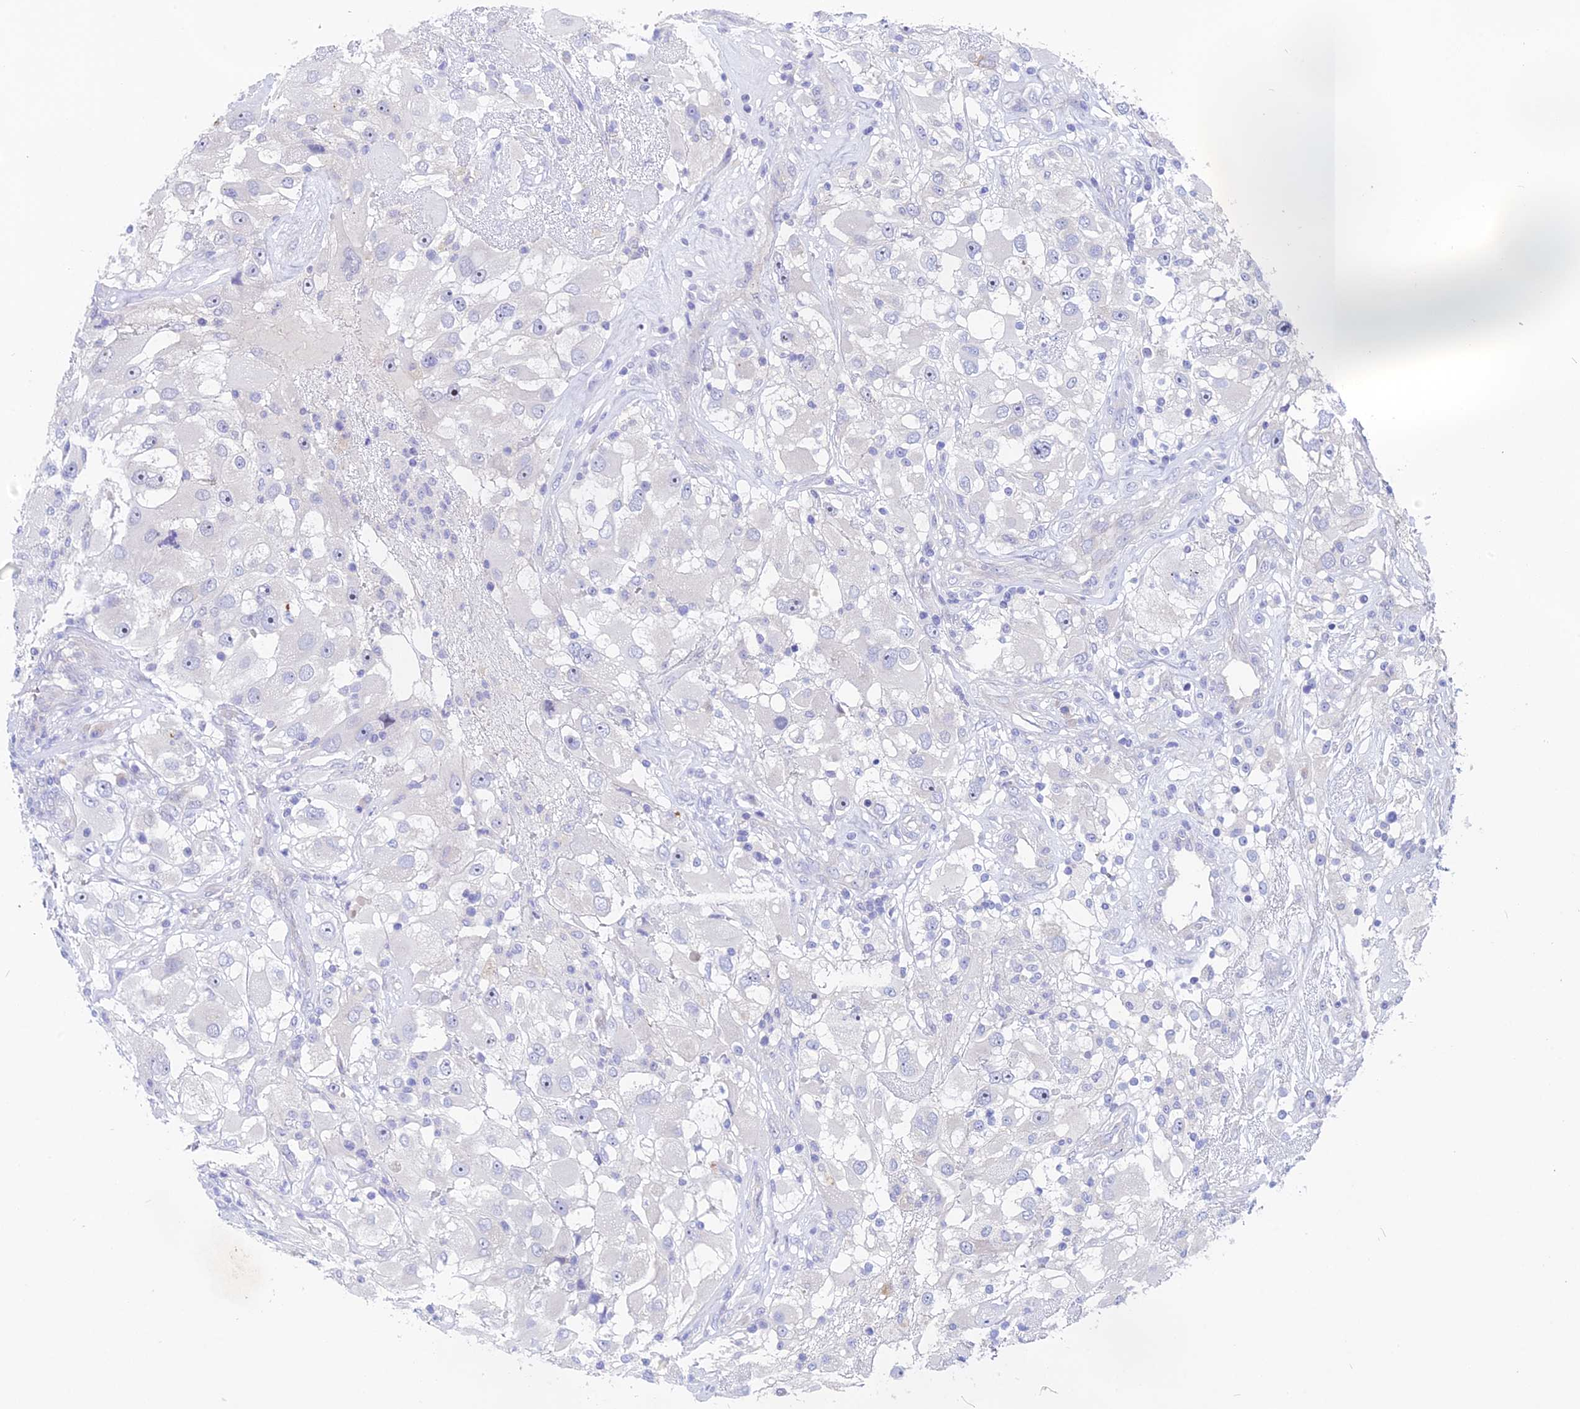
{"staining": {"intensity": "negative", "quantity": "none", "location": "none"}, "tissue": "renal cancer", "cell_type": "Tumor cells", "image_type": "cancer", "snomed": [{"axis": "morphology", "description": "Adenocarcinoma, NOS"}, {"axis": "topography", "description": "Kidney"}], "caption": "An immunohistochemistry (IHC) image of adenocarcinoma (renal) is shown. There is no staining in tumor cells of adenocarcinoma (renal).", "gene": "TENT4B", "patient": {"sex": "female", "age": 52}}